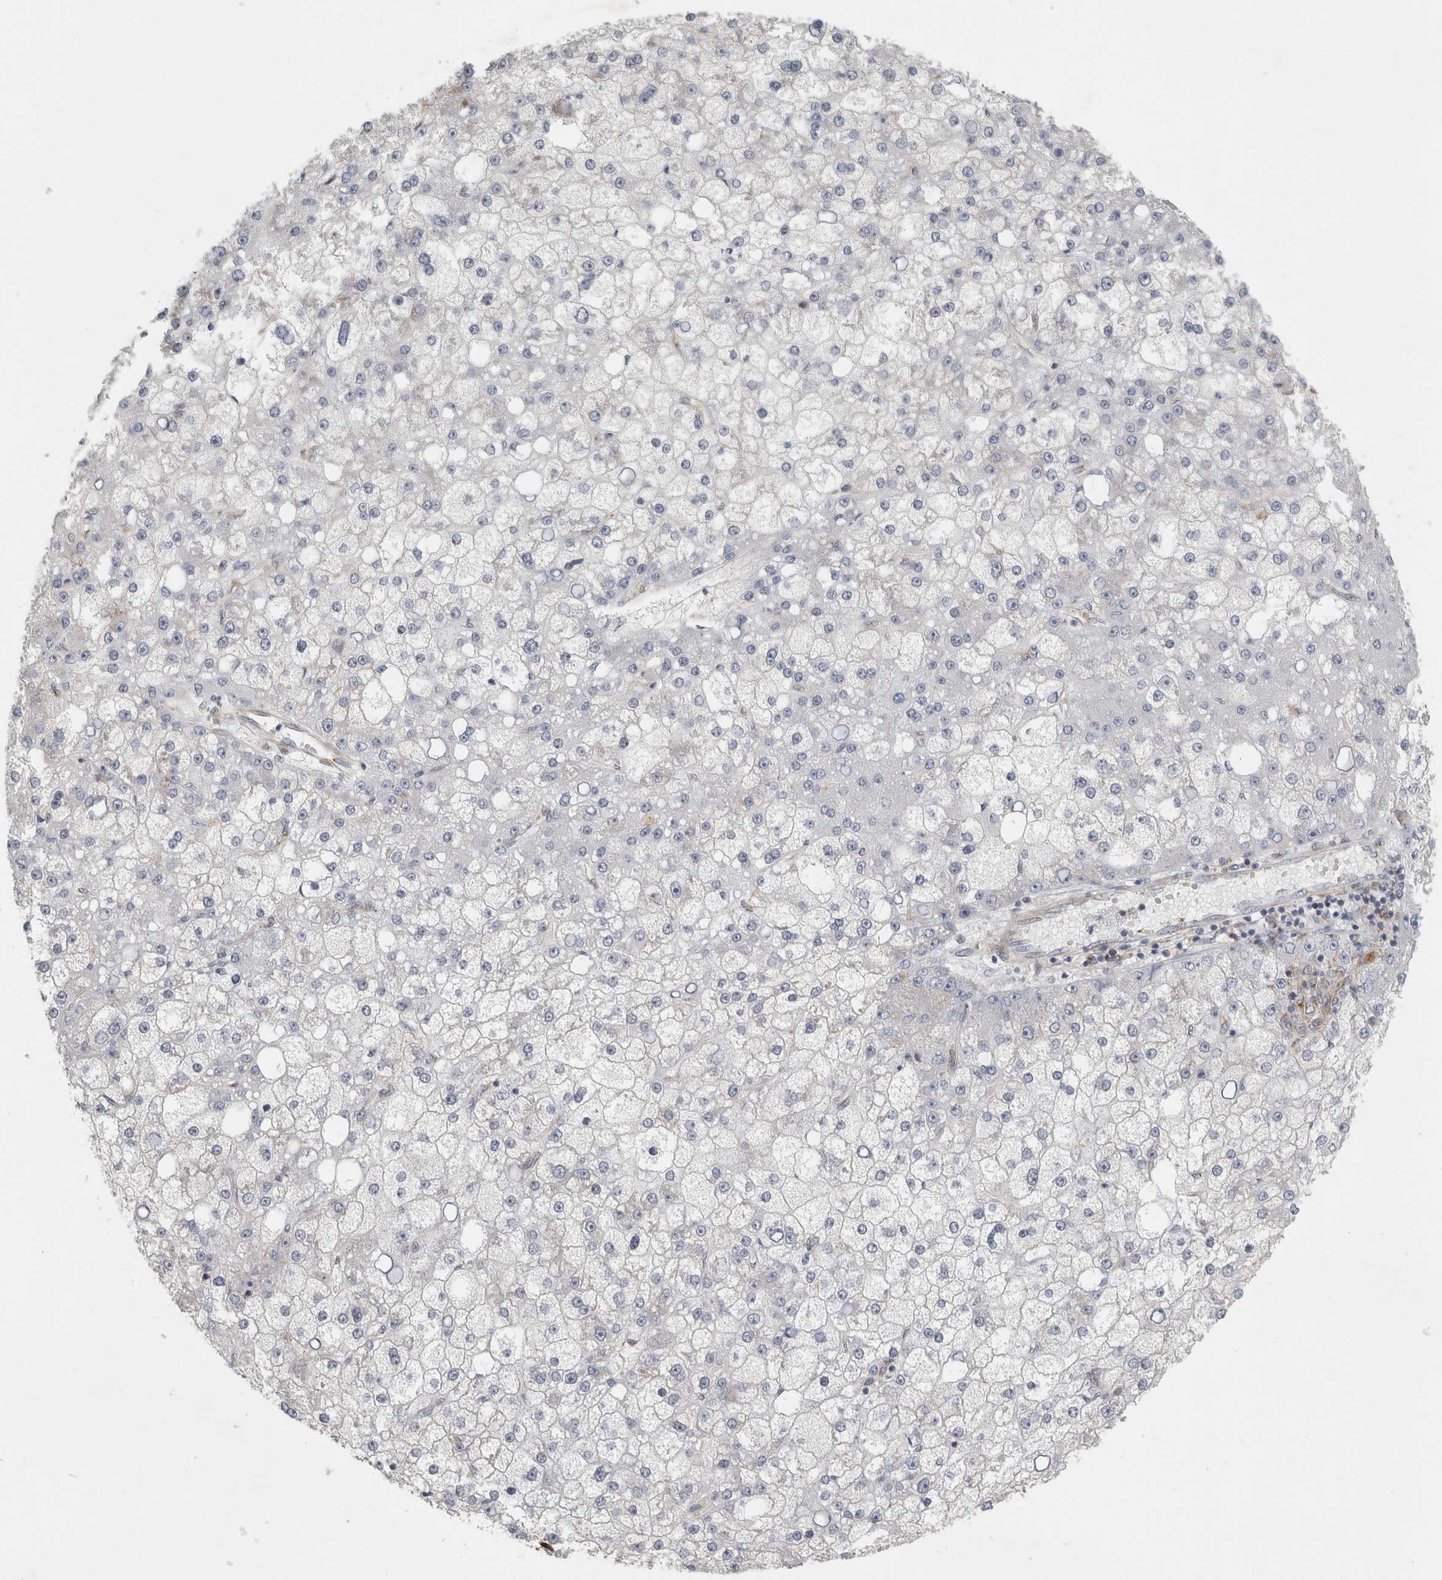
{"staining": {"intensity": "negative", "quantity": "none", "location": "none"}, "tissue": "liver cancer", "cell_type": "Tumor cells", "image_type": "cancer", "snomed": [{"axis": "morphology", "description": "Carcinoma, Hepatocellular, NOS"}, {"axis": "topography", "description": "Liver"}], "caption": "Human liver cancer stained for a protein using immunohistochemistry shows no staining in tumor cells.", "gene": "PEX6", "patient": {"sex": "male", "age": 67}}